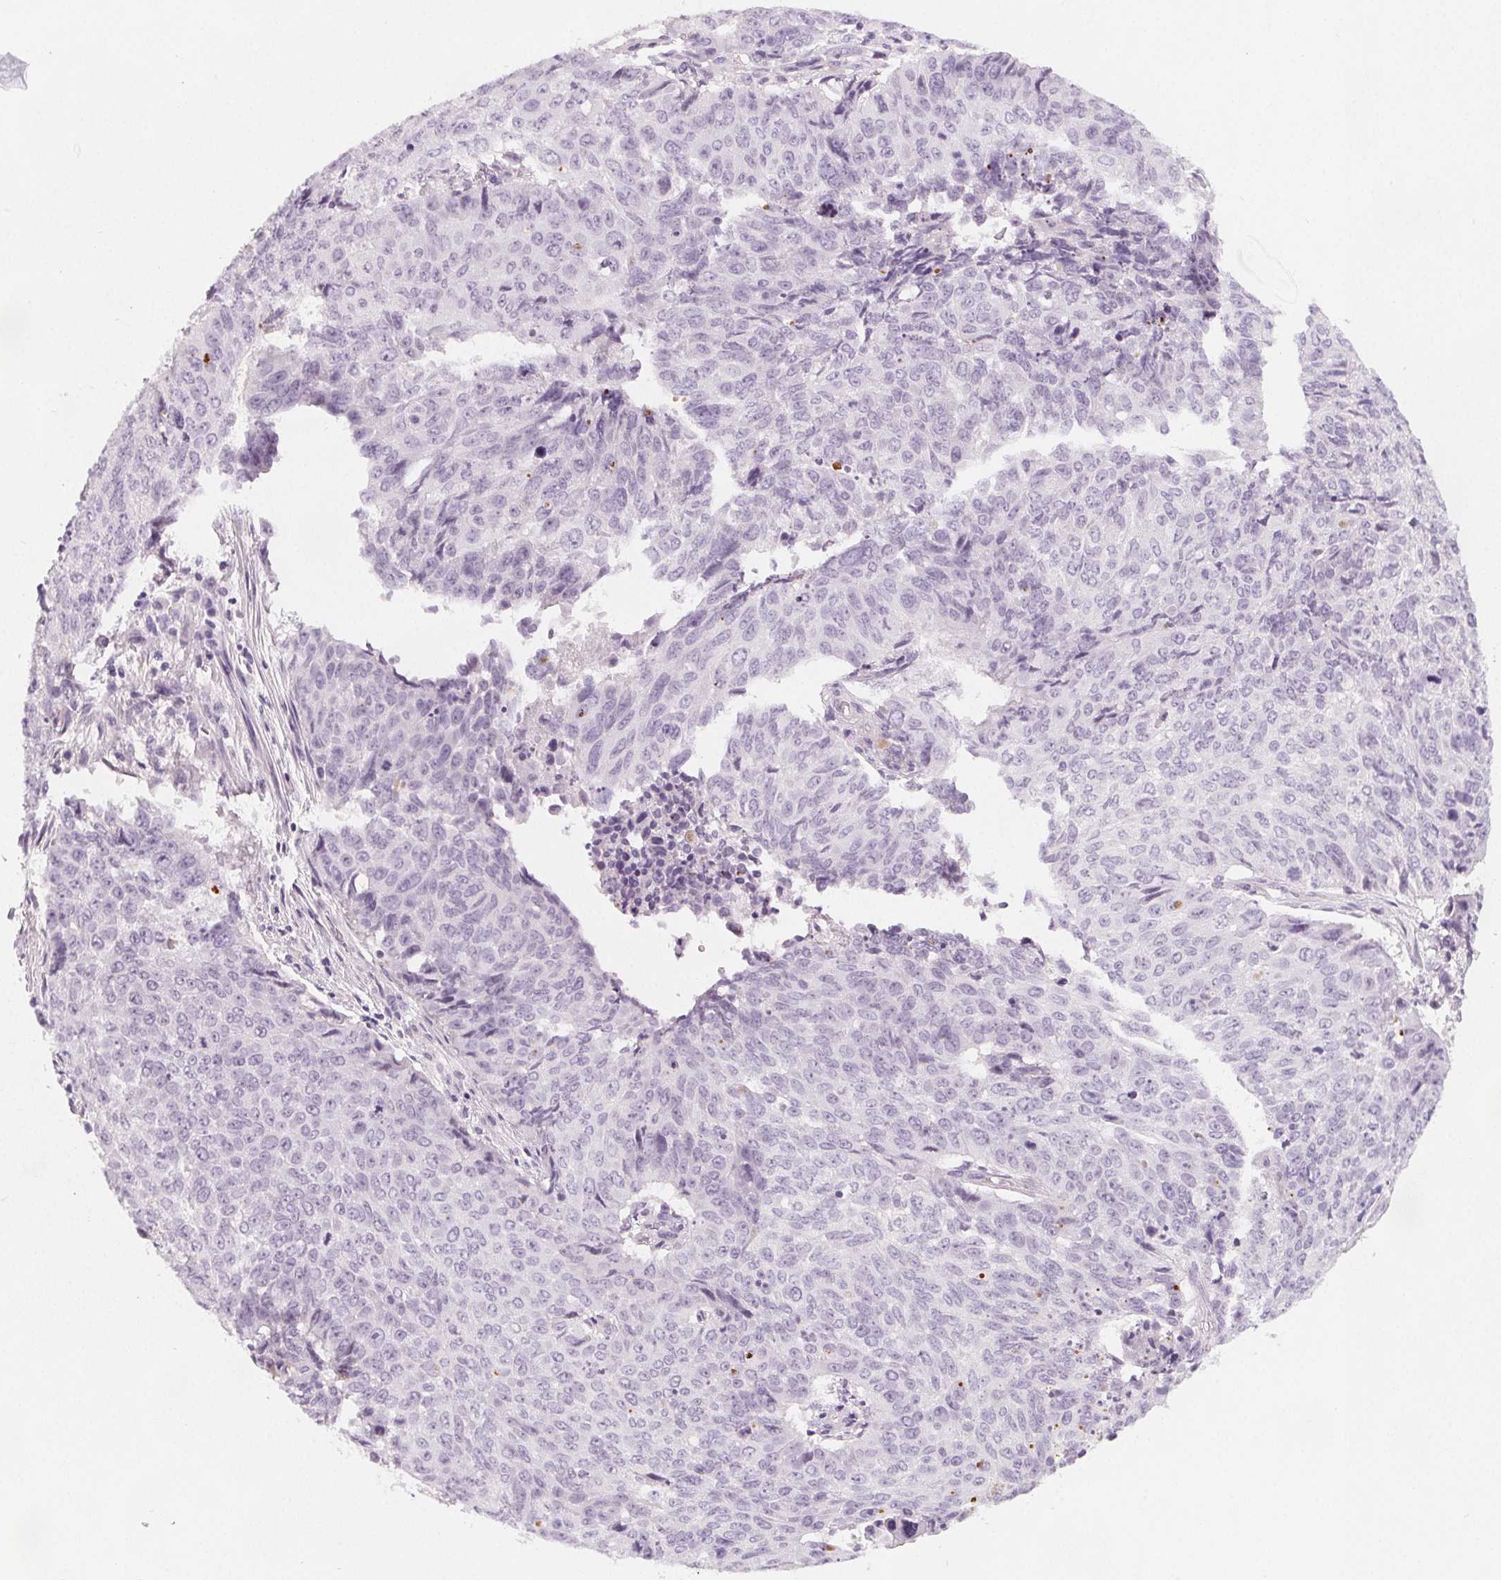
{"staining": {"intensity": "negative", "quantity": "none", "location": "none"}, "tissue": "lung cancer", "cell_type": "Tumor cells", "image_type": "cancer", "snomed": [{"axis": "morphology", "description": "Normal tissue, NOS"}, {"axis": "morphology", "description": "Squamous cell carcinoma, NOS"}, {"axis": "topography", "description": "Bronchus"}, {"axis": "topography", "description": "Lung"}], "caption": "Tumor cells show no significant expression in lung cancer (squamous cell carcinoma).", "gene": "SLC5A12", "patient": {"sex": "male", "age": 64}}